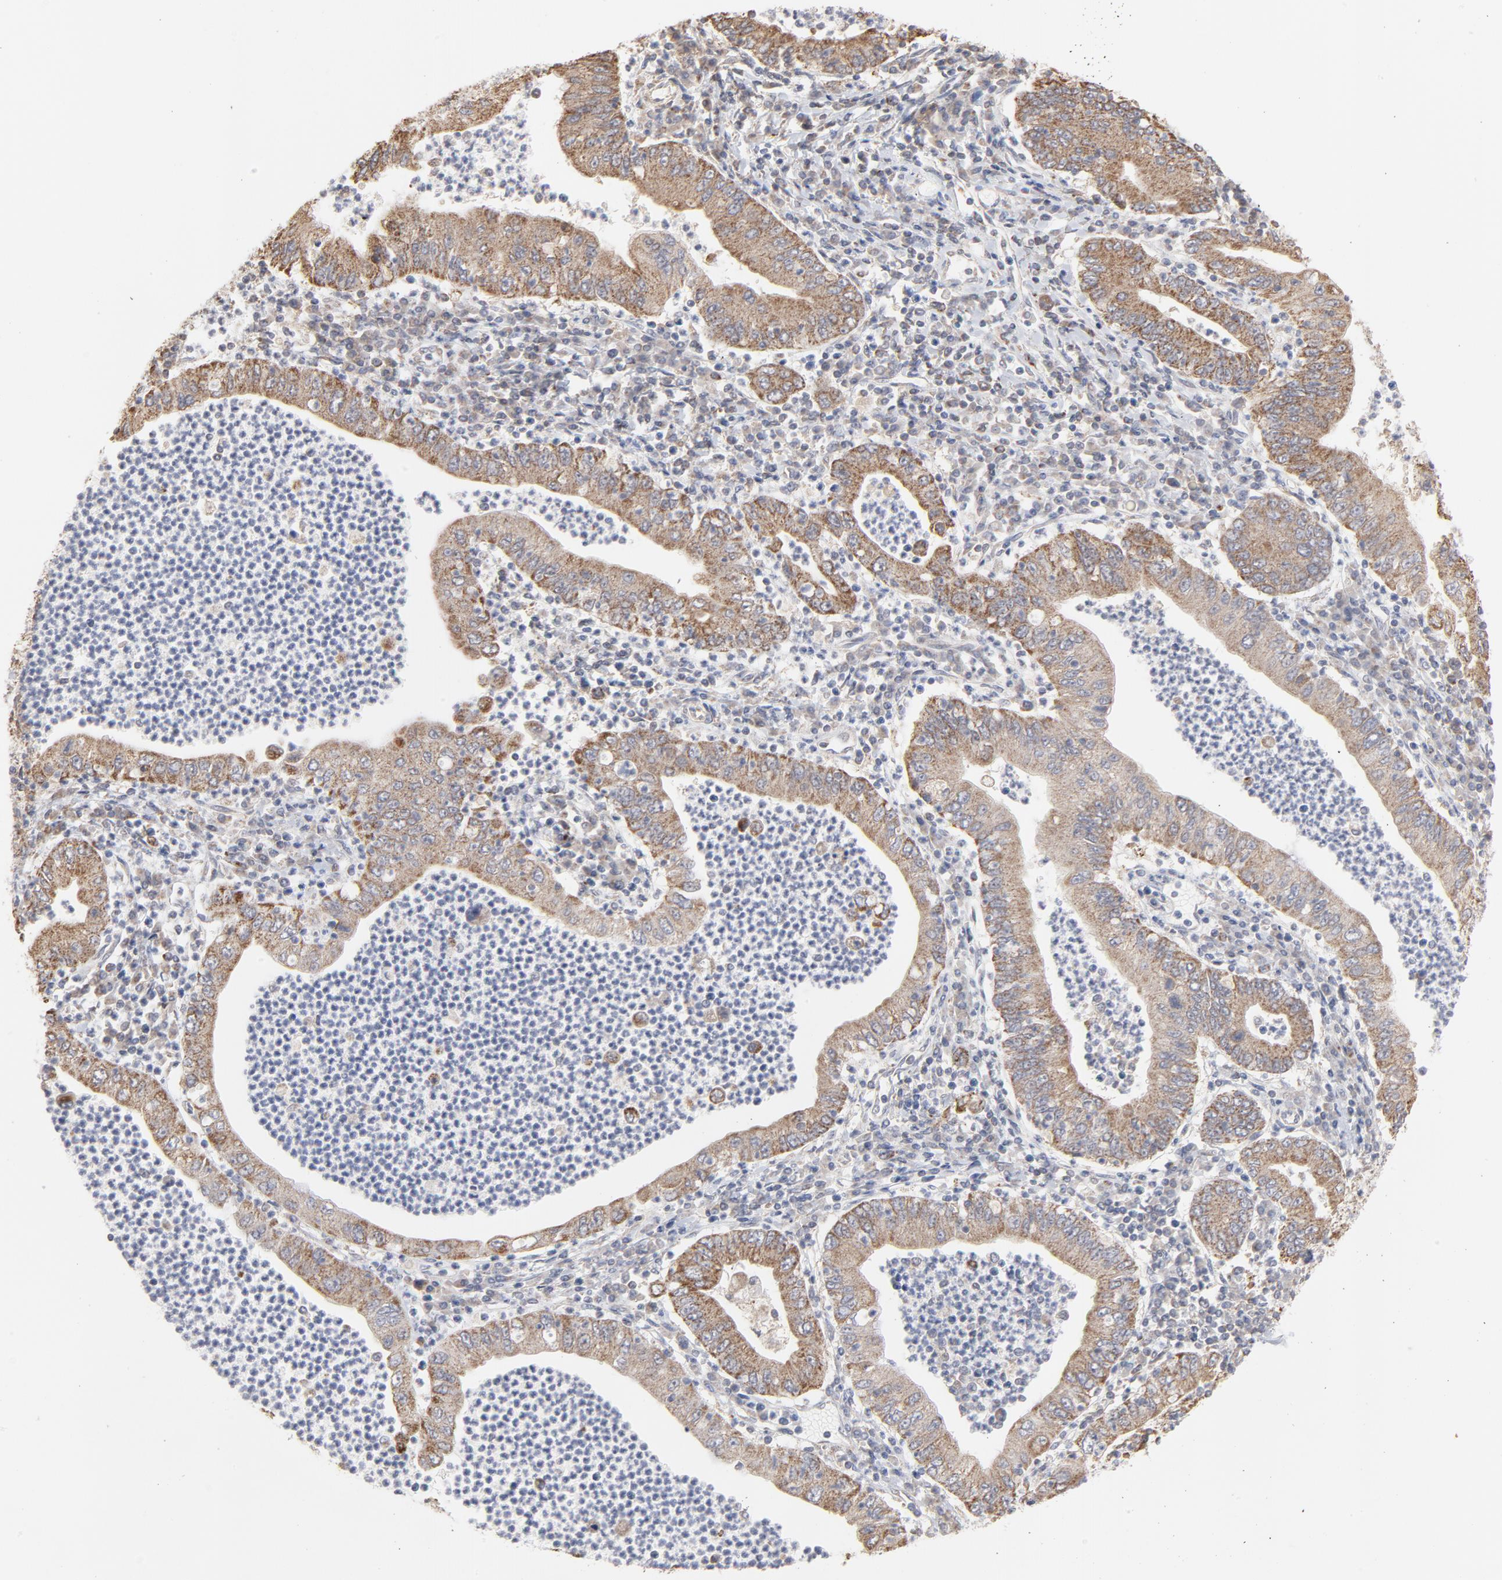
{"staining": {"intensity": "moderate", "quantity": ">75%", "location": "cytoplasmic/membranous"}, "tissue": "stomach cancer", "cell_type": "Tumor cells", "image_type": "cancer", "snomed": [{"axis": "morphology", "description": "Normal tissue, NOS"}, {"axis": "morphology", "description": "Adenocarcinoma, NOS"}, {"axis": "topography", "description": "Esophagus"}, {"axis": "topography", "description": "Stomach, upper"}, {"axis": "topography", "description": "Peripheral nerve tissue"}], "caption": "Immunohistochemistry (IHC) micrograph of neoplastic tissue: stomach adenocarcinoma stained using immunohistochemistry (IHC) exhibits medium levels of moderate protein expression localized specifically in the cytoplasmic/membranous of tumor cells, appearing as a cytoplasmic/membranous brown color.", "gene": "PPFIBP2", "patient": {"sex": "male", "age": 62}}